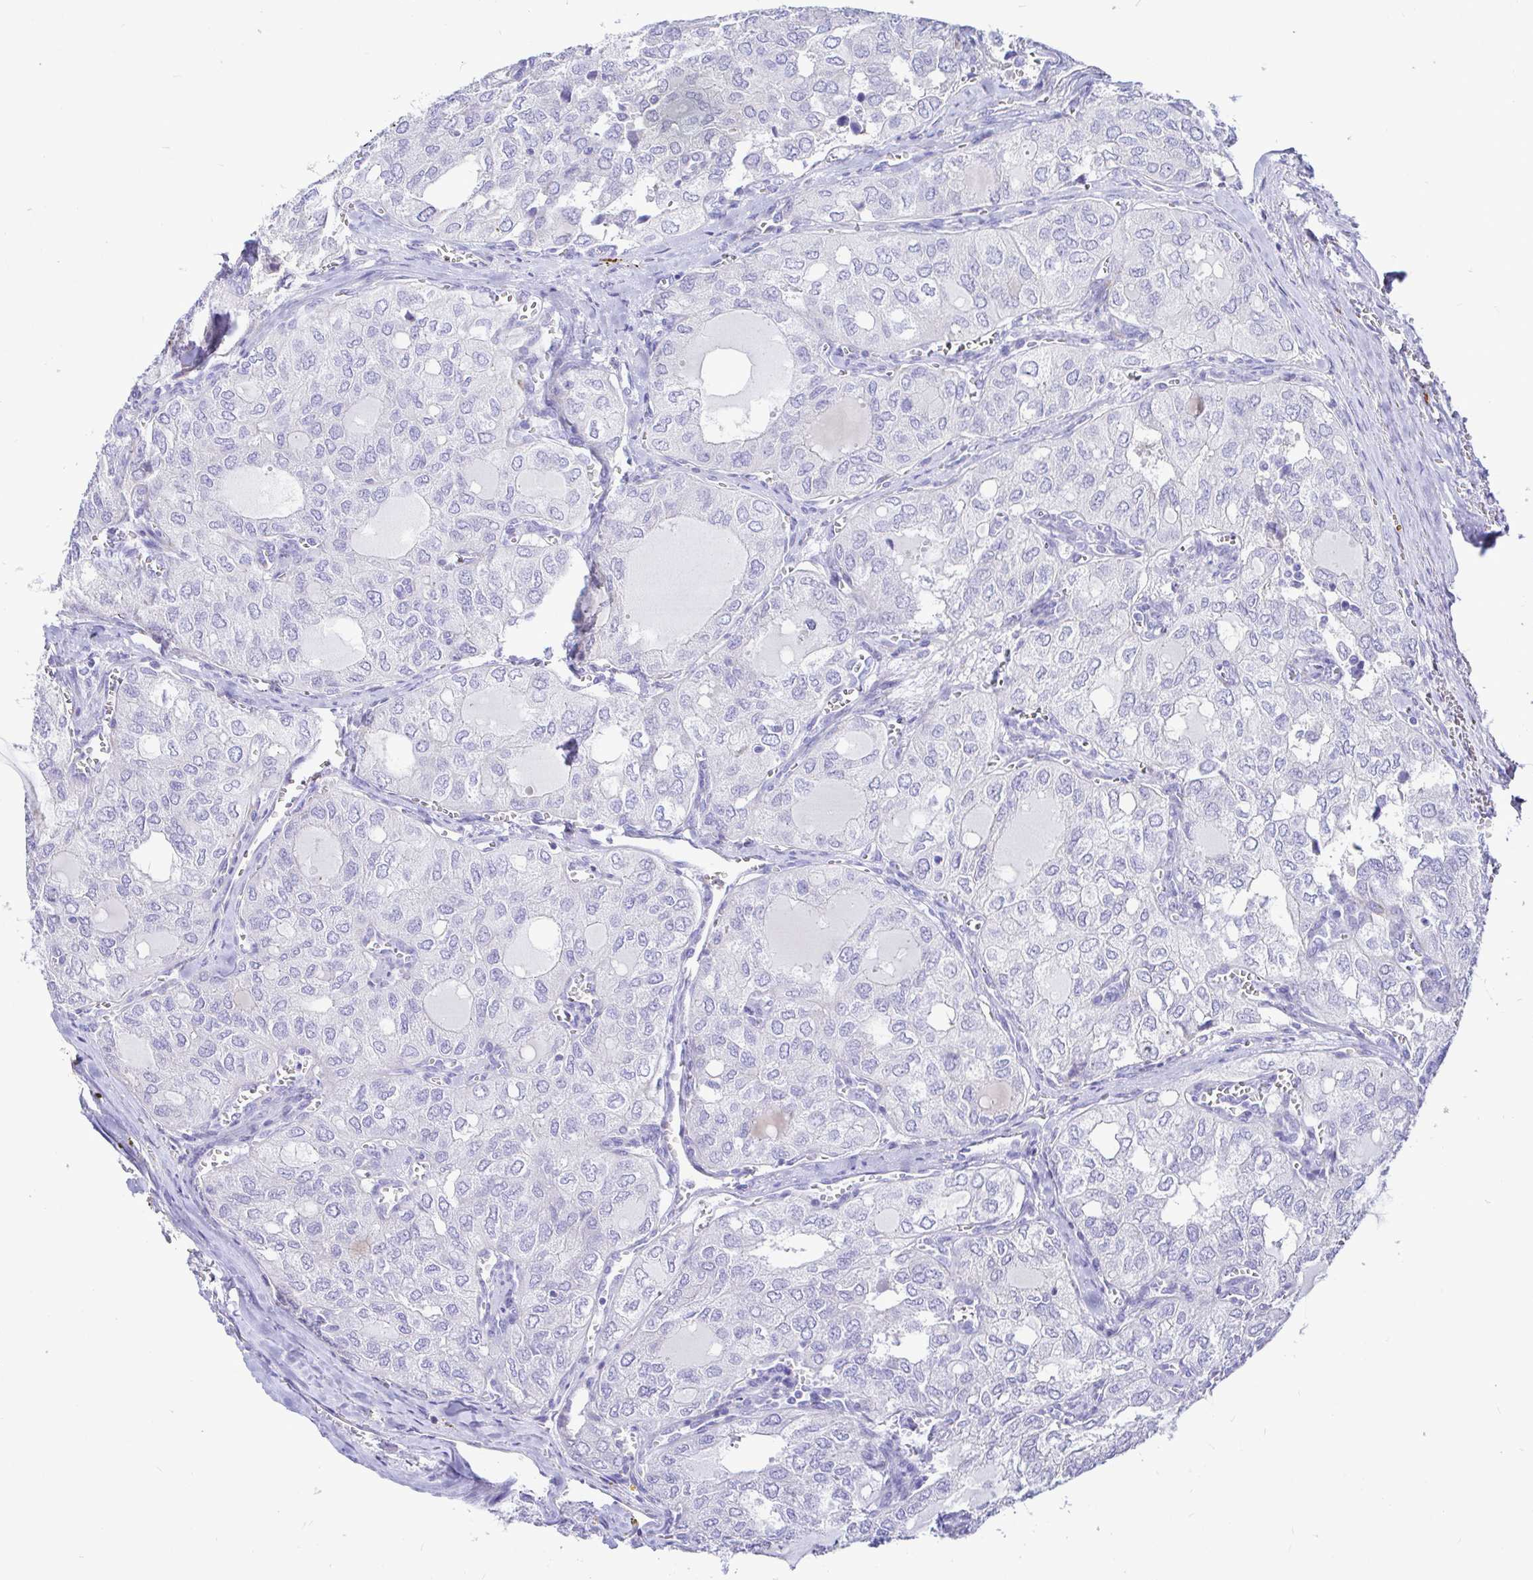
{"staining": {"intensity": "negative", "quantity": "none", "location": "none"}, "tissue": "thyroid cancer", "cell_type": "Tumor cells", "image_type": "cancer", "snomed": [{"axis": "morphology", "description": "Follicular adenoma carcinoma, NOS"}, {"axis": "topography", "description": "Thyroid gland"}], "caption": "The image reveals no staining of tumor cells in thyroid cancer (follicular adenoma carcinoma).", "gene": "CCDC62", "patient": {"sex": "male", "age": 75}}